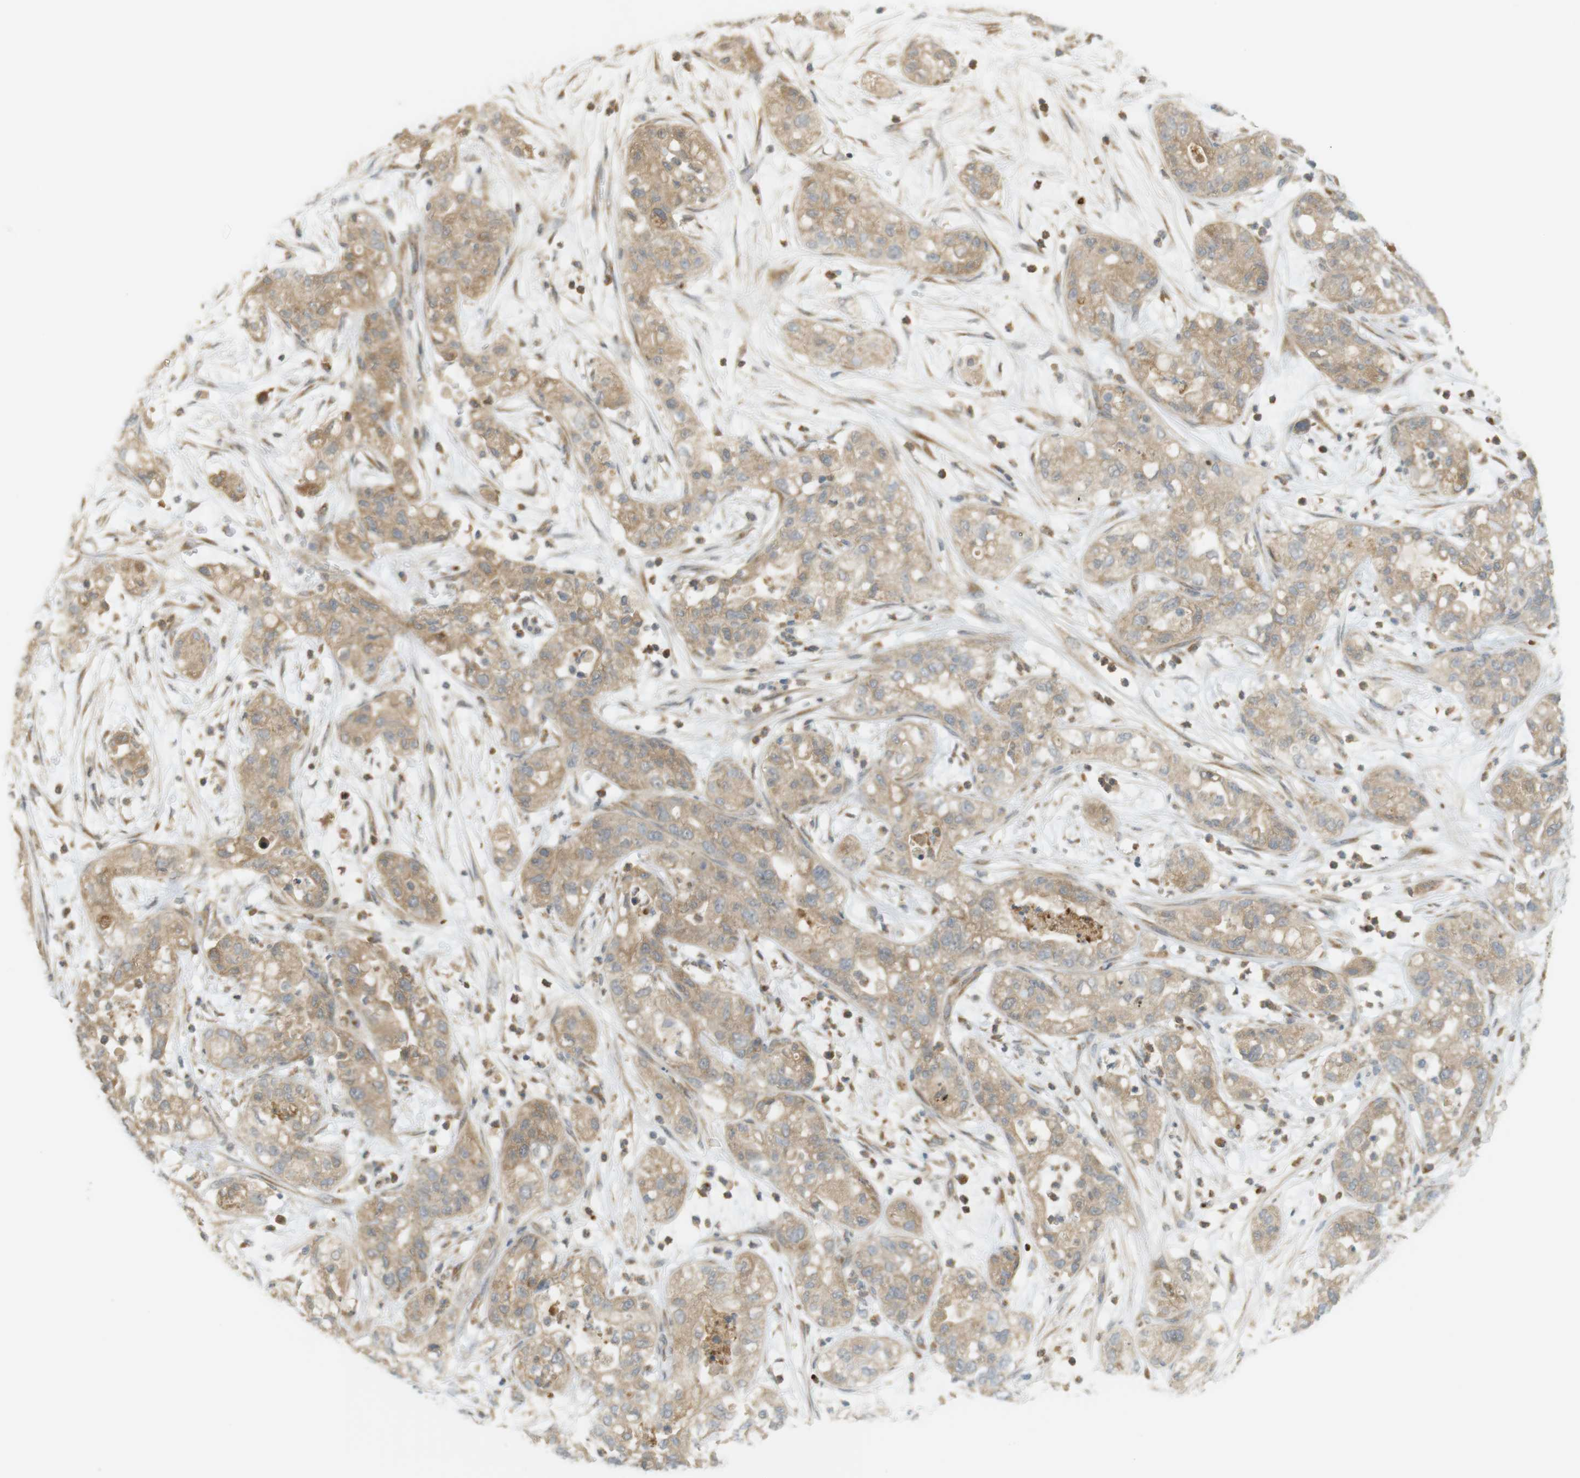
{"staining": {"intensity": "weak", "quantity": ">75%", "location": "cytoplasmic/membranous"}, "tissue": "pancreatic cancer", "cell_type": "Tumor cells", "image_type": "cancer", "snomed": [{"axis": "morphology", "description": "Adenocarcinoma, NOS"}, {"axis": "topography", "description": "Pancreas"}], "caption": "This image shows immunohistochemistry staining of human pancreatic cancer (adenocarcinoma), with low weak cytoplasmic/membranous staining in about >75% of tumor cells.", "gene": "CLRN3", "patient": {"sex": "female", "age": 78}}